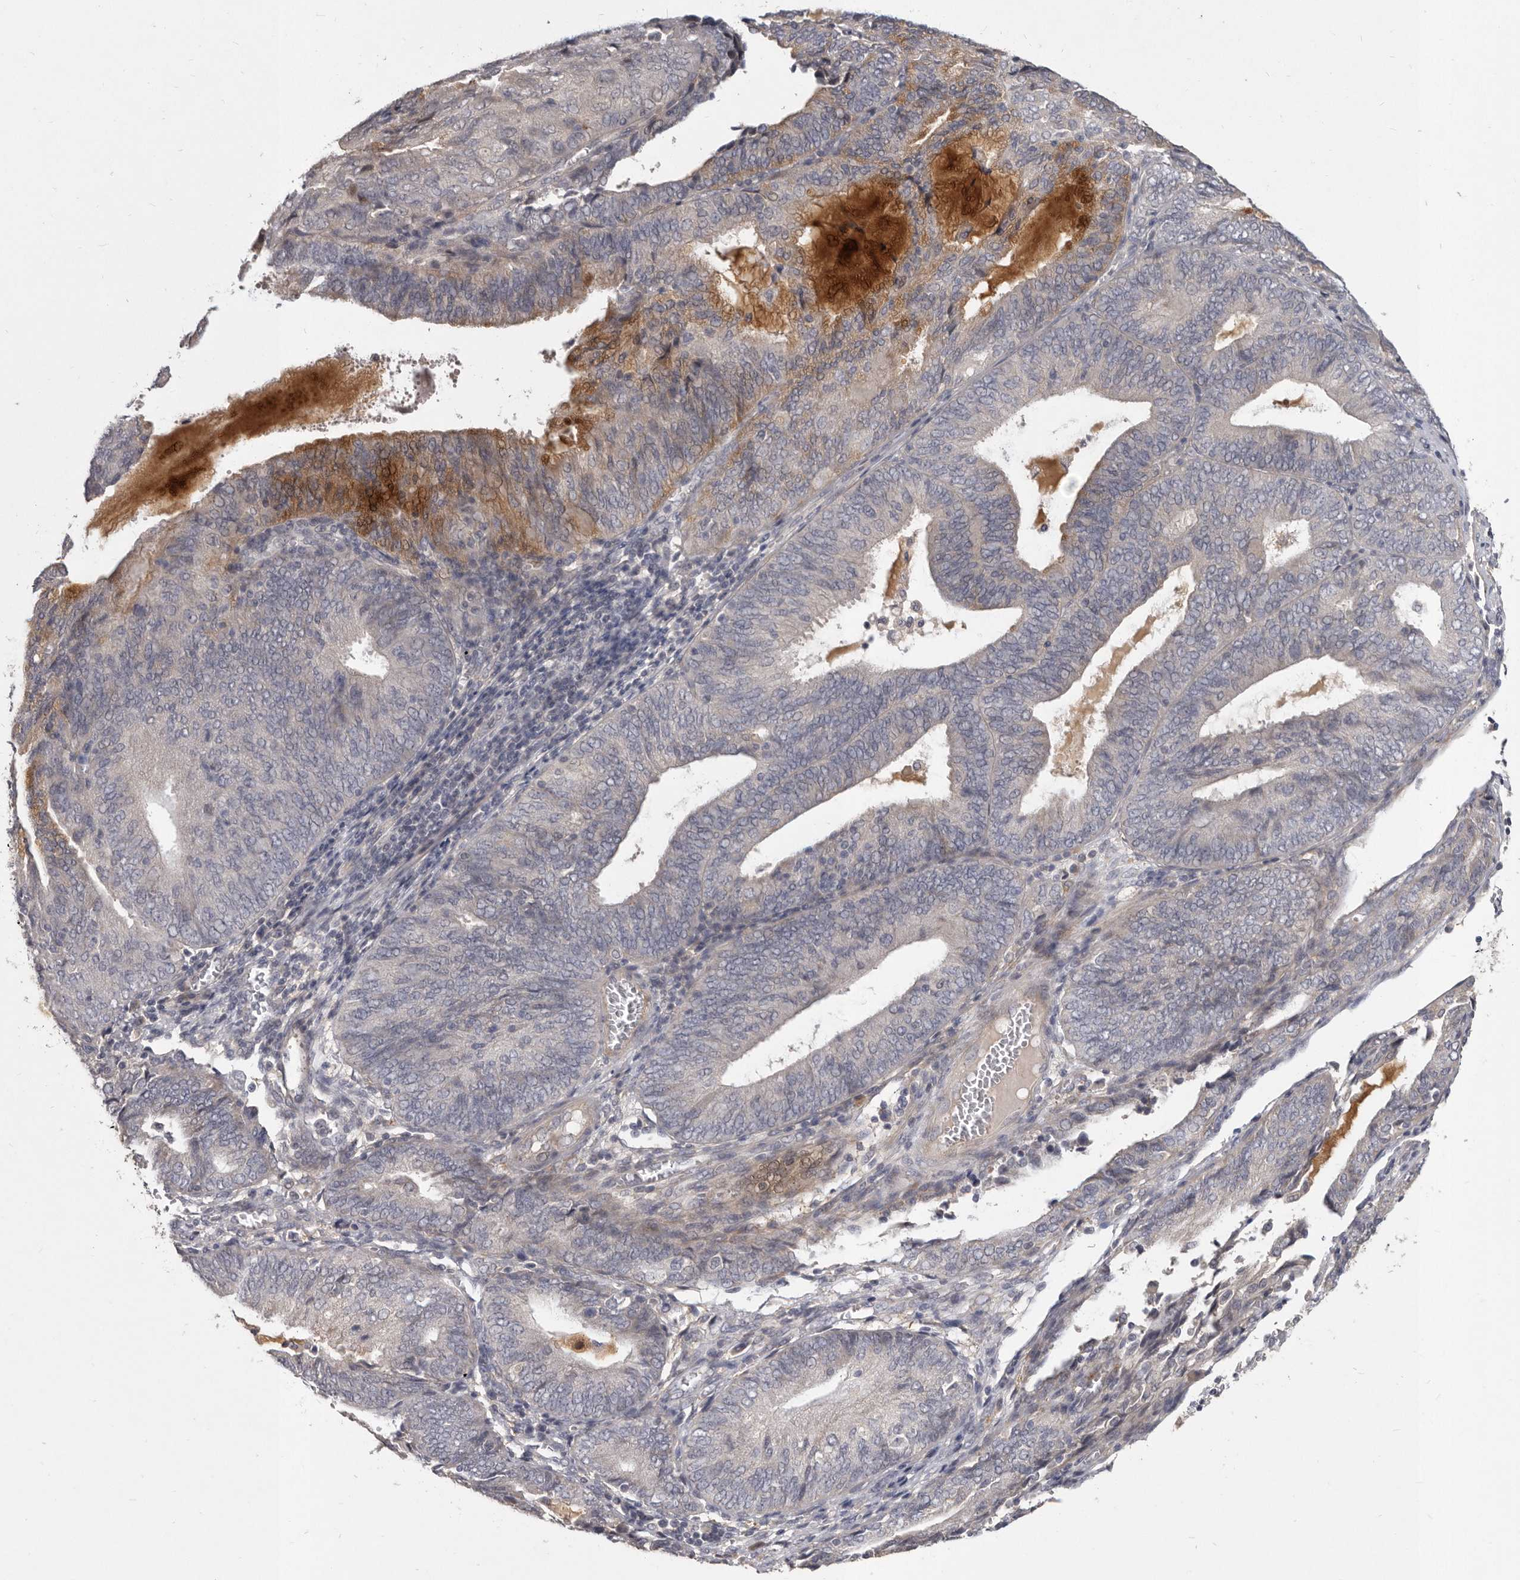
{"staining": {"intensity": "moderate", "quantity": "<25%", "location": "cytoplasmic/membranous"}, "tissue": "endometrial cancer", "cell_type": "Tumor cells", "image_type": "cancer", "snomed": [{"axis": "morphology", "description": "Adenocarcinoma, NOS"}, {"axis": "topography", "description": "Endometrium"}], "caption": "Endometrial adenocarcinoma tissue demonstrates moderate cytoplasmic/membranous staining in approximately <25% of tumor cells", "gene": "SLC22A1", "patient": {"sex": "female", "age": 81}}